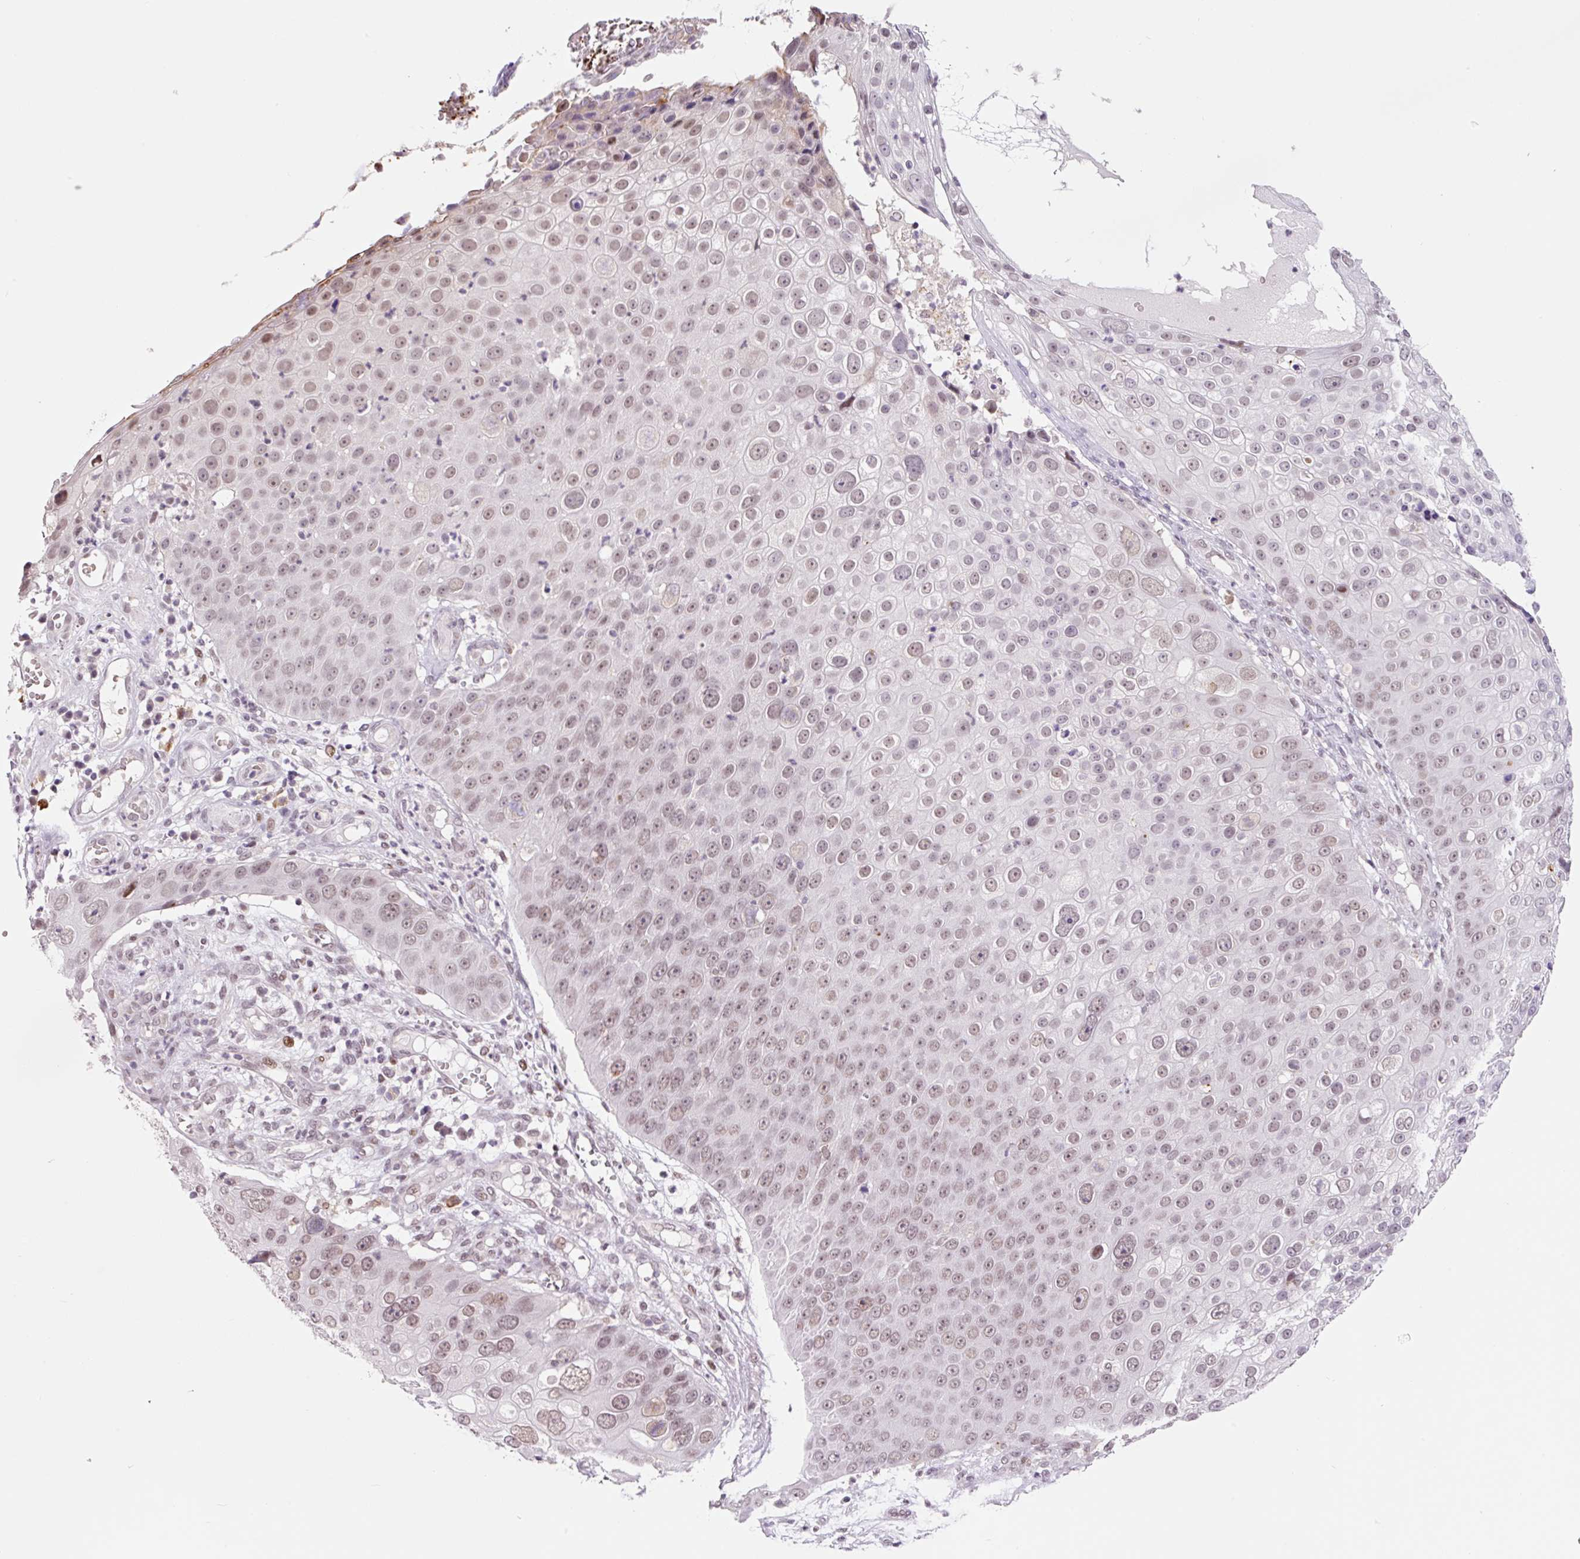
{"staining": {"intensity": "weak", "quantity": ">75%", "location": "nuclear"}, "tissue": "skin cancer", "cell_type": "Tumor cells", "image_type": "cancer", "snomed": [{"axis": "morphology", "description": "Squamous cell carcinoma, NOS"}, {"axis": "topography", "description": "Skin"}], "caption": "This micrograph demonstrates skin cancer (squamous cell carcinoma) stained with IHC to label a protein in brown. The nuclear of tumor cells show weak positivity for the protein. Nuclei are counter-stained blue.", "gene": "CCNL2", "patient": {"sex": "male", "age": 71}}